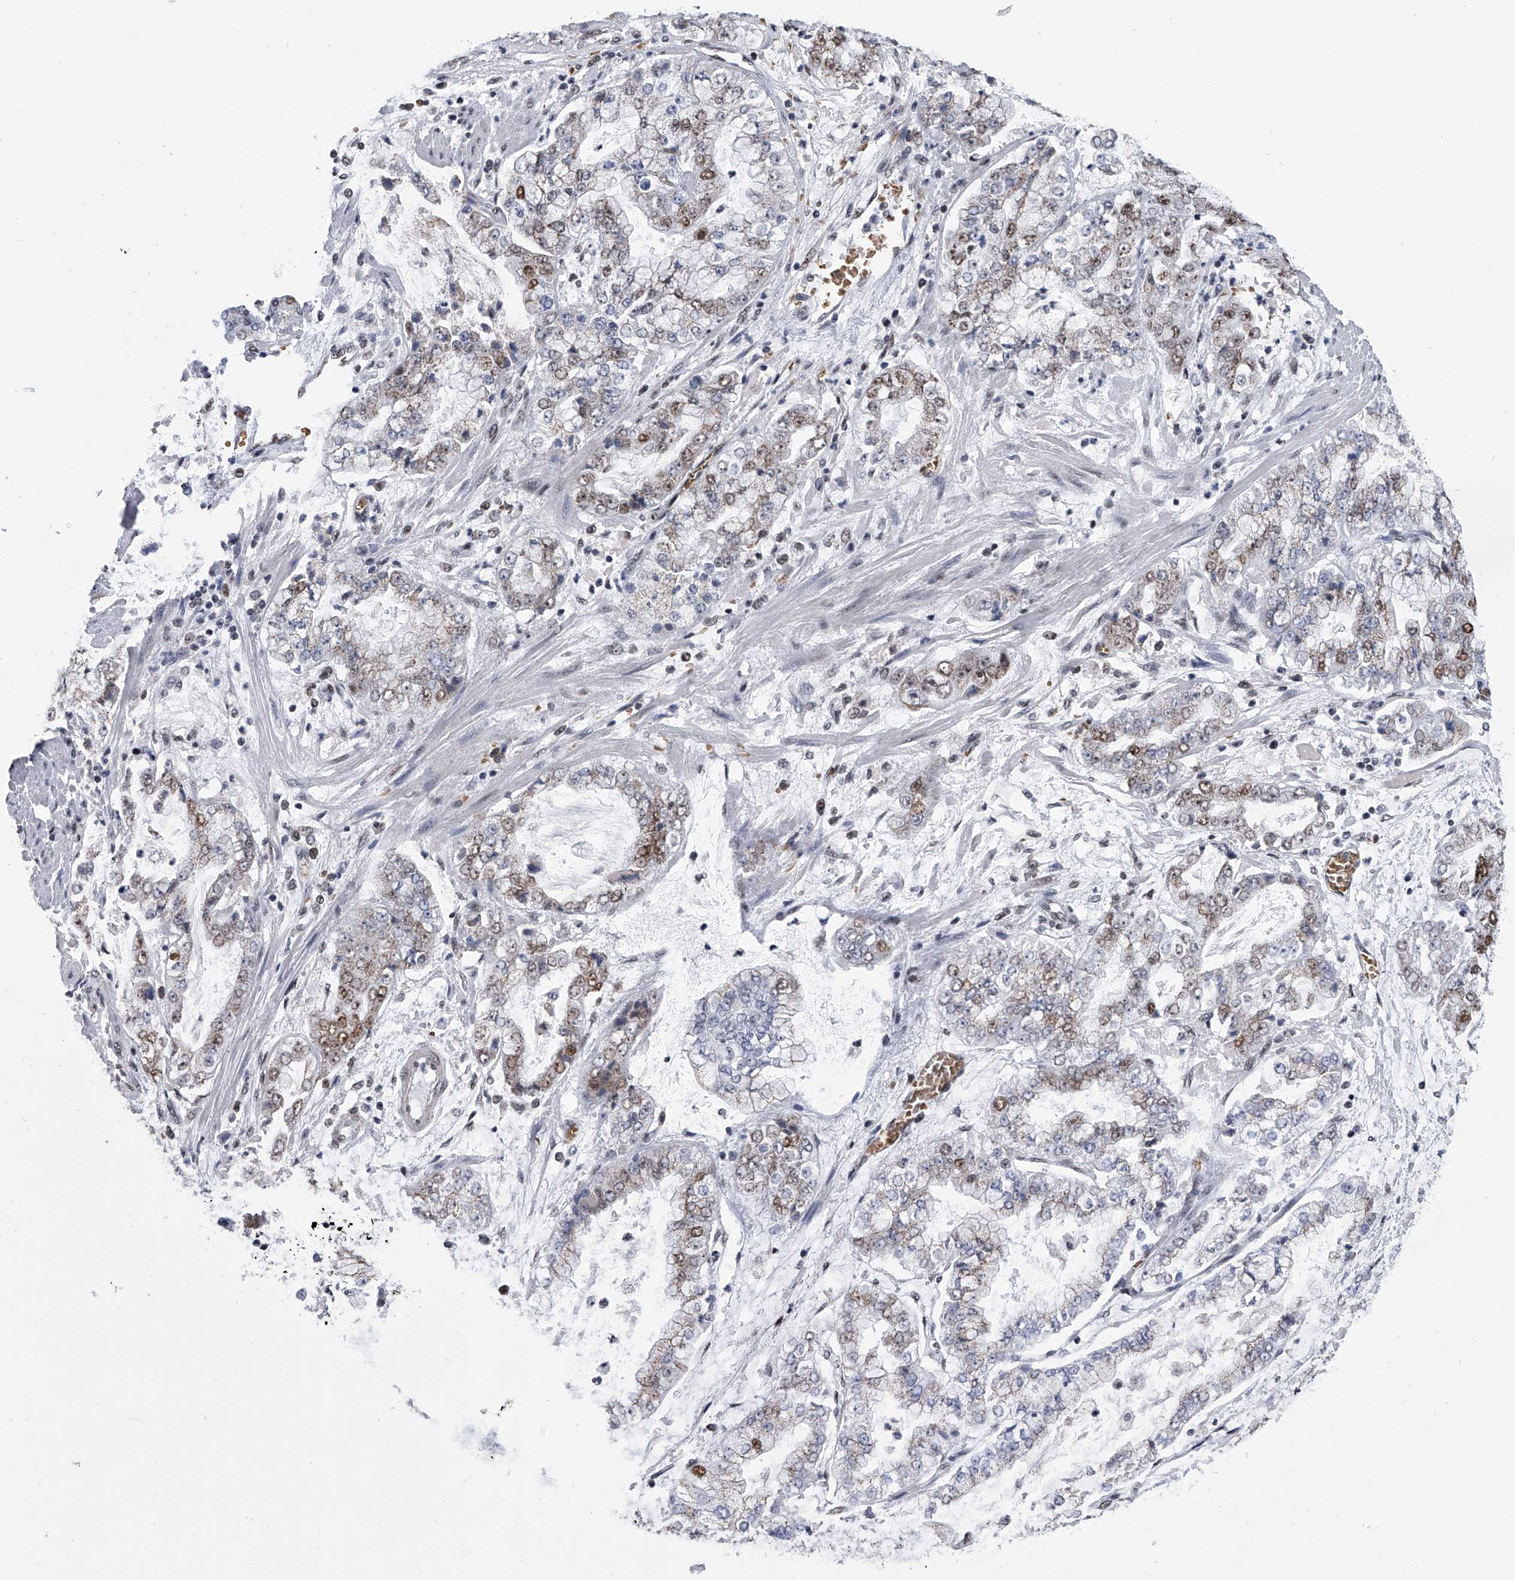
{"staining": {"intensity": "weak", "quantity": ">75%", "location": "nuclear"}, "tissue": "stomach cancer", "cell_type": "Tumor cells", "image_type": "cancer", "snomed": [{"axis": "morphology", "description": "Adenocarcinoma, NOS"}, {"axis": "topography", "description": "Stomach"}], "caption": "Adenocarcinoma (stomach) tissue demonstrates weak nuclear positivity in approximately >75% of tumor cells, visualized by immunohistochemistry.", "gene": "SIM2", "patient": {"sex": "male", "age": 76}}